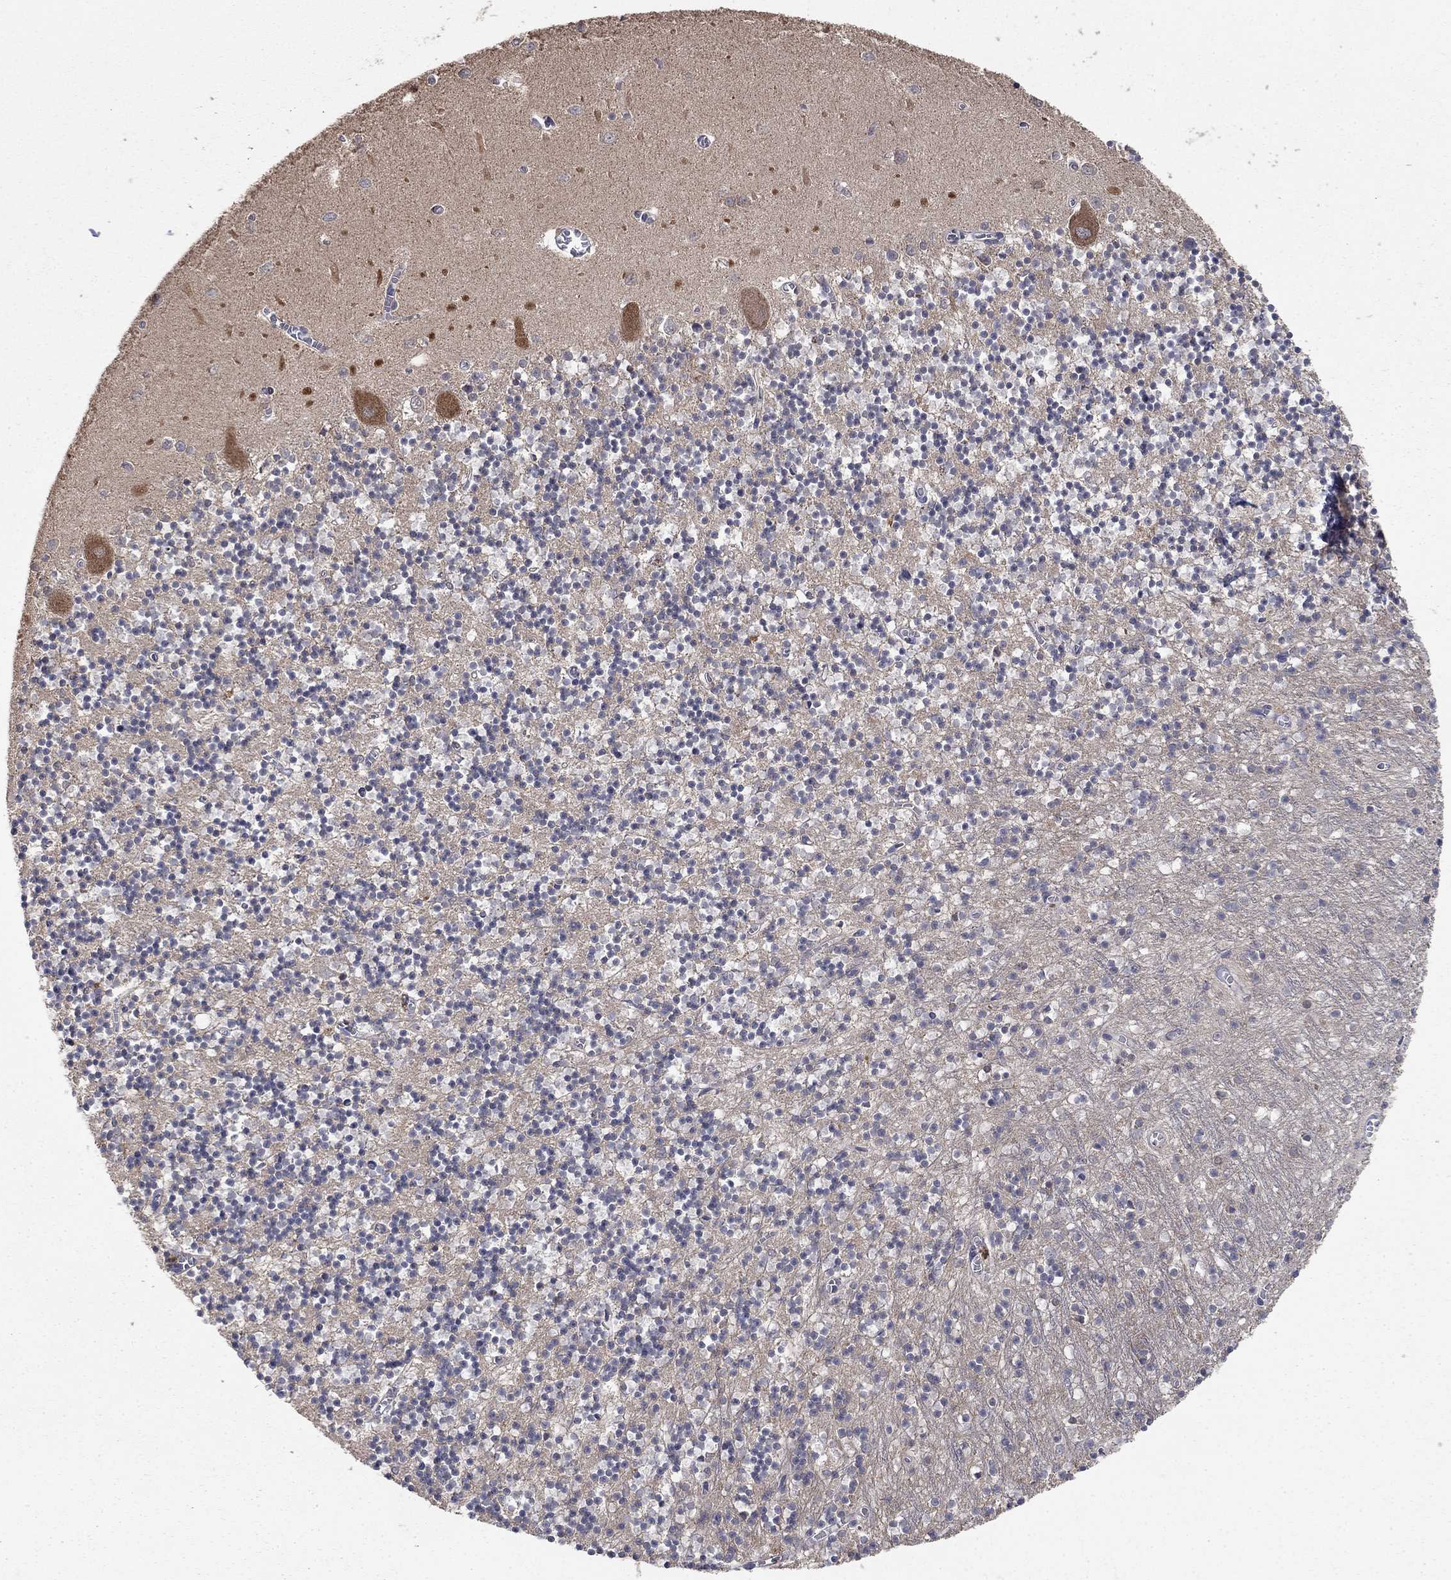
{"staining": {"intensity": "negative", "quantity": "none", "location": "none"}, "tissue": "cerebellum", "cell_type": "Cells in granular layer", "image_type": "normal", "snomed": [{"axis": "morphology", "description": "Normal tissue, NOS"}, {"axis": "topography", "description": "Cerebellum"}], "caption": "Immunohistochemistry of benign human cerebellum reveals no staining in cells in granular layer. (Stains: DAB (3,3'-diaminobenzidine) immunohistochemistry (IHC) with hematoxylin counter stain, Microscopy: brightfield microscopy at high magnification).", "gene": "WASF3", "patient": {"sex": "female", "age": 64}}